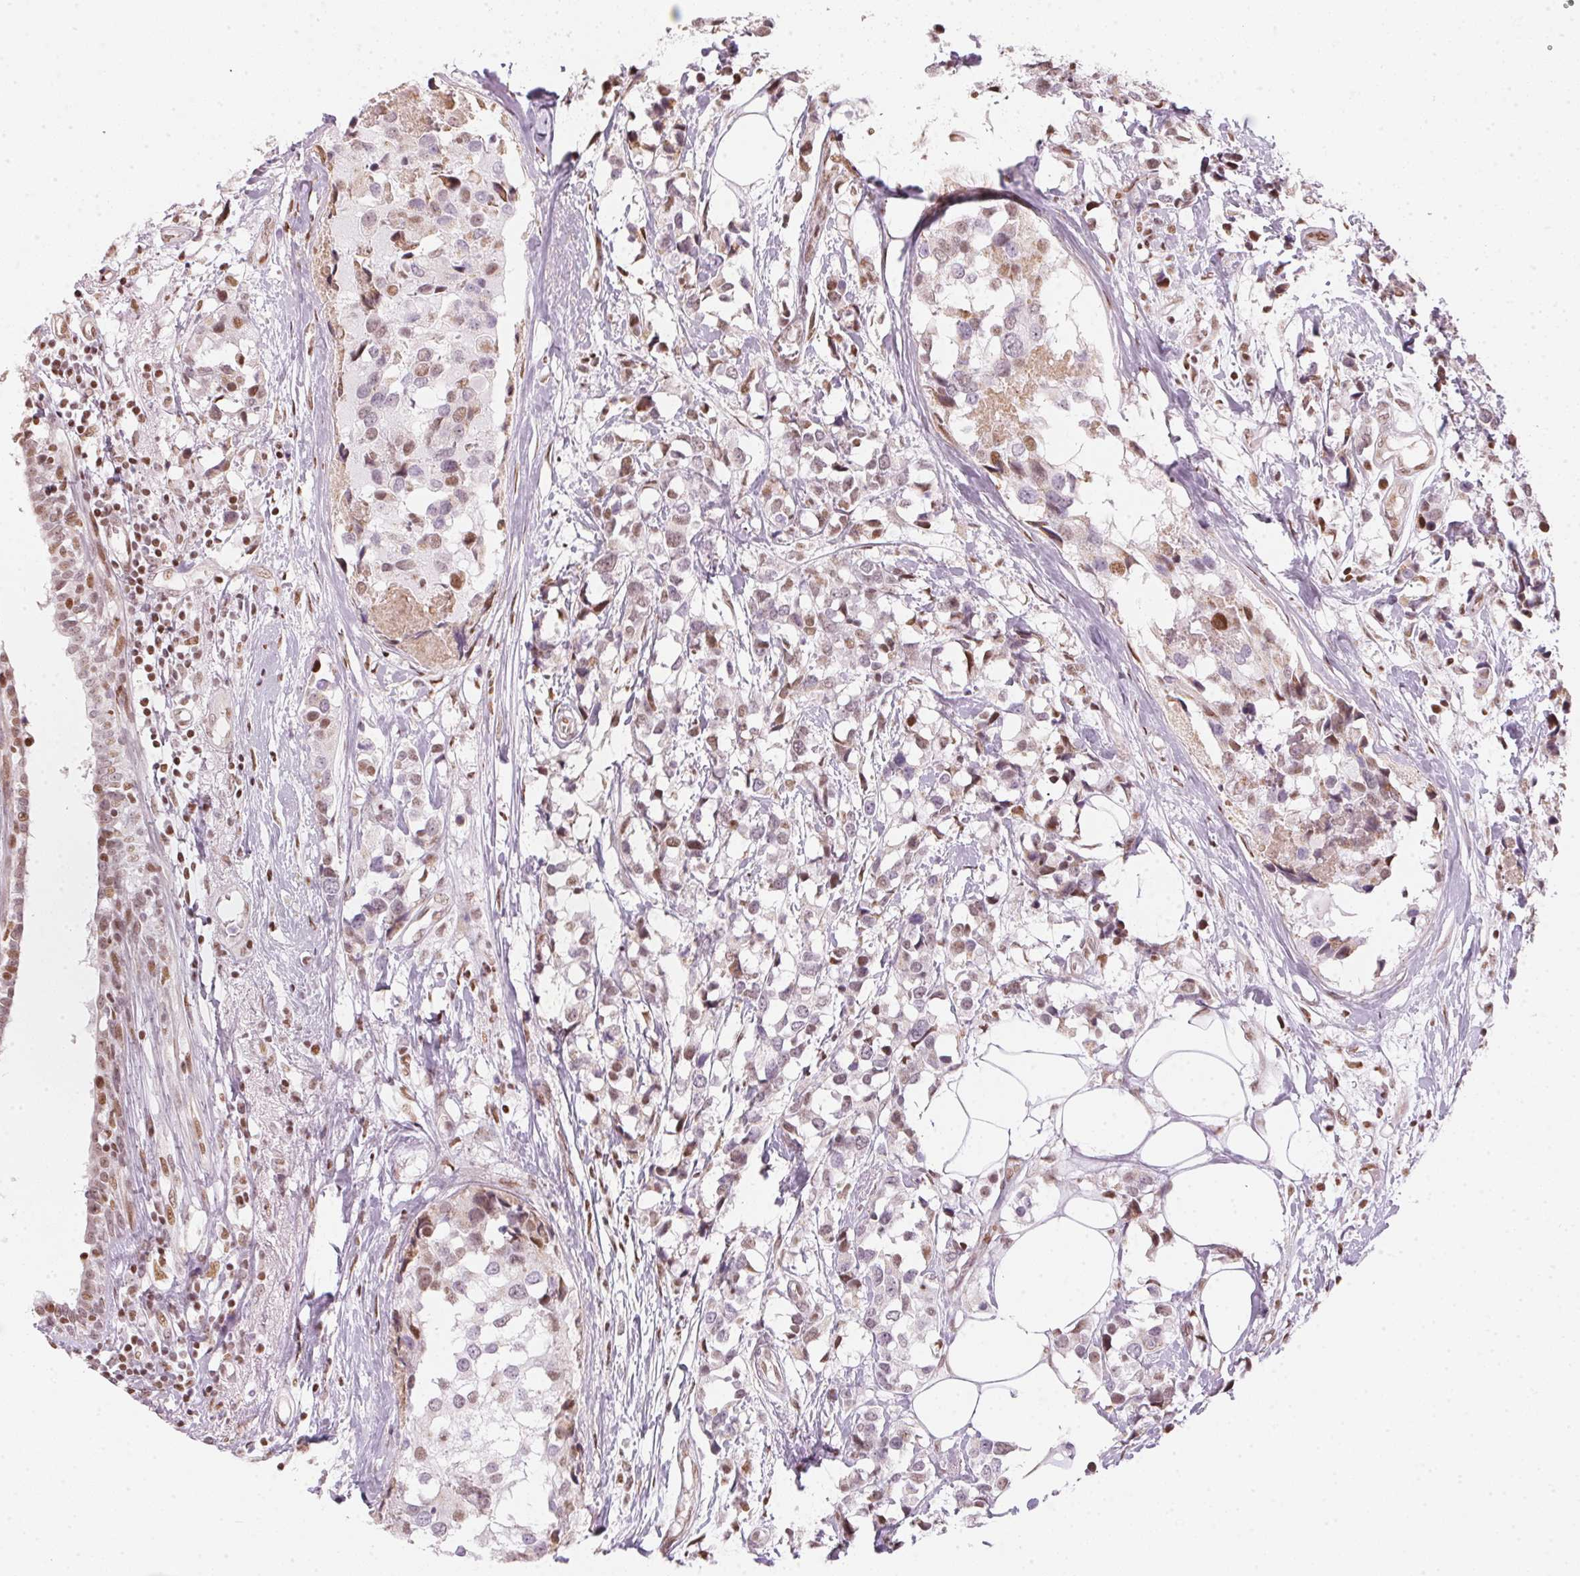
{"staining": {"intensity": "moderate", "quantity": "<25%", "location": "nuclear"}, "tissue": "breast cancer", "cell_type": "Tumor cells", "image_type": "cancer", "snomed": [{"axis": "morphology", "description": "Lobular carcinoma"}, {"axis": "topography", "description": "Breast"}], "caption": "Immunohistochemistry (IHC) (DAB) staining of human breast lobular carcinoma demonstrates moderate nuclear protein positivity in approximately <25% of tumor cells.", "gene": "KAT6A", "patient": {"sex": "female", "age": 59}}